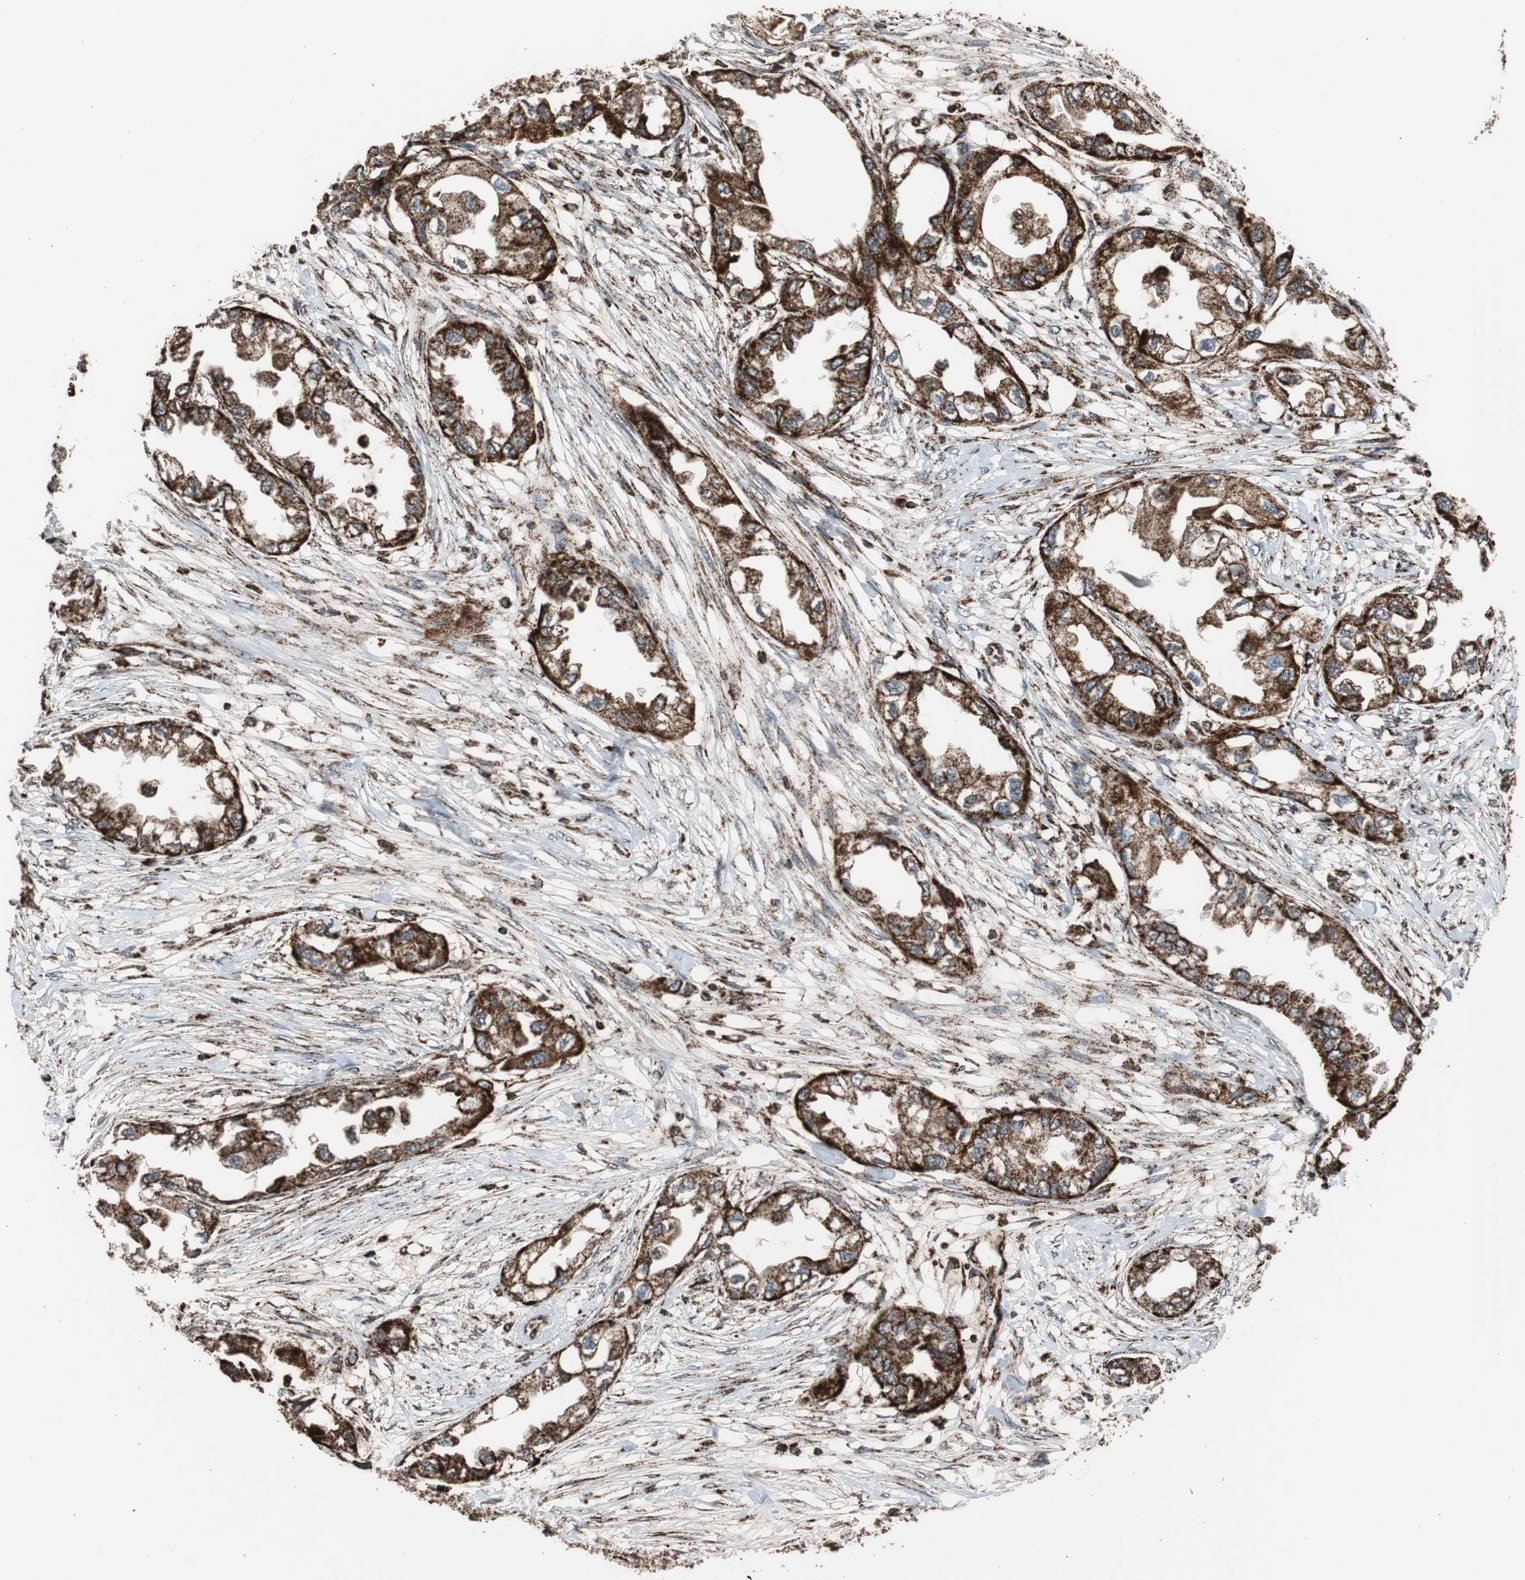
{"staining": {"intensity": "strong", "quantity": ">75%", "location": "cytoplasmic/membranous"}, "tissue": "endometrial cancer", "cell_type": "Tumor cells", "image_type": "cancer", "snomed": [{"axis": "morphology", "description": "Adenocarcinoma, NOS"}, {"axis": "topography", "description": "Endometrium"}], "caption": "Protein analysis of adenocarcinoma (endometrial) tissue demonstrates strong cytoplasmic/membranous positivity in approximately >75% of tumor cells. The staining was performed using DAB, with brown indicating positive protein expression. Nuclei are stained blue with hematoxylin.", "gene": "HSPA9", "patient": {"sex": "female", "age": 67}}